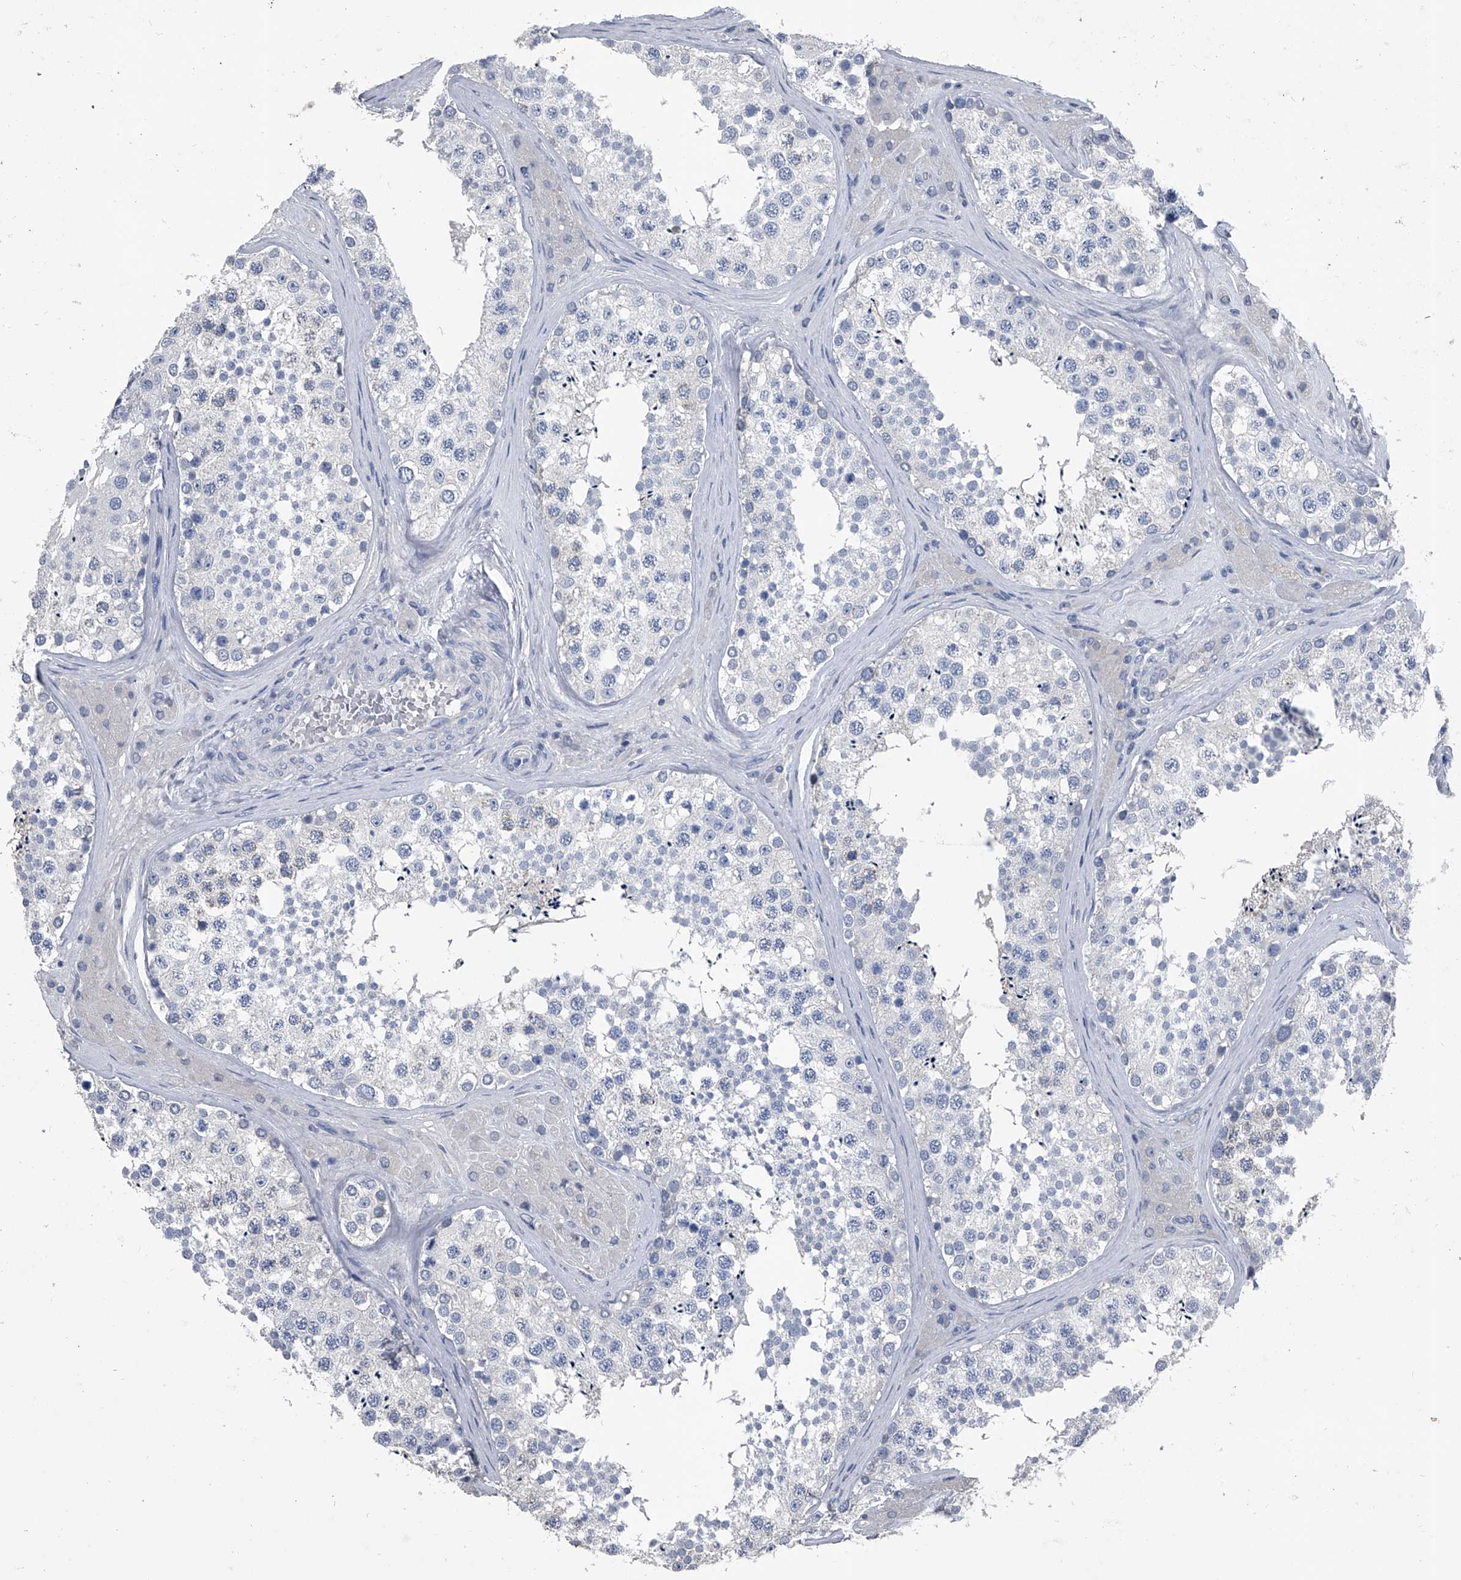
{"staining": {"intensity": "negative", "quantity": "none", "location": "none"}, "tissue": "testis", "cell_type": "Cells in seminiferous ducts", "image_type": "normal", "snomed": [{"axis": "morphology", "description": "Normal tissue, NOS"}, {"axis": "topography", "description": "Testis"}], "caption": "Testis stained for a protein using IHC demonstrates no expression cells in seminiferous ducts.", "gene": "KIF13A", "patient": {"sex": "male", "age": 46}}